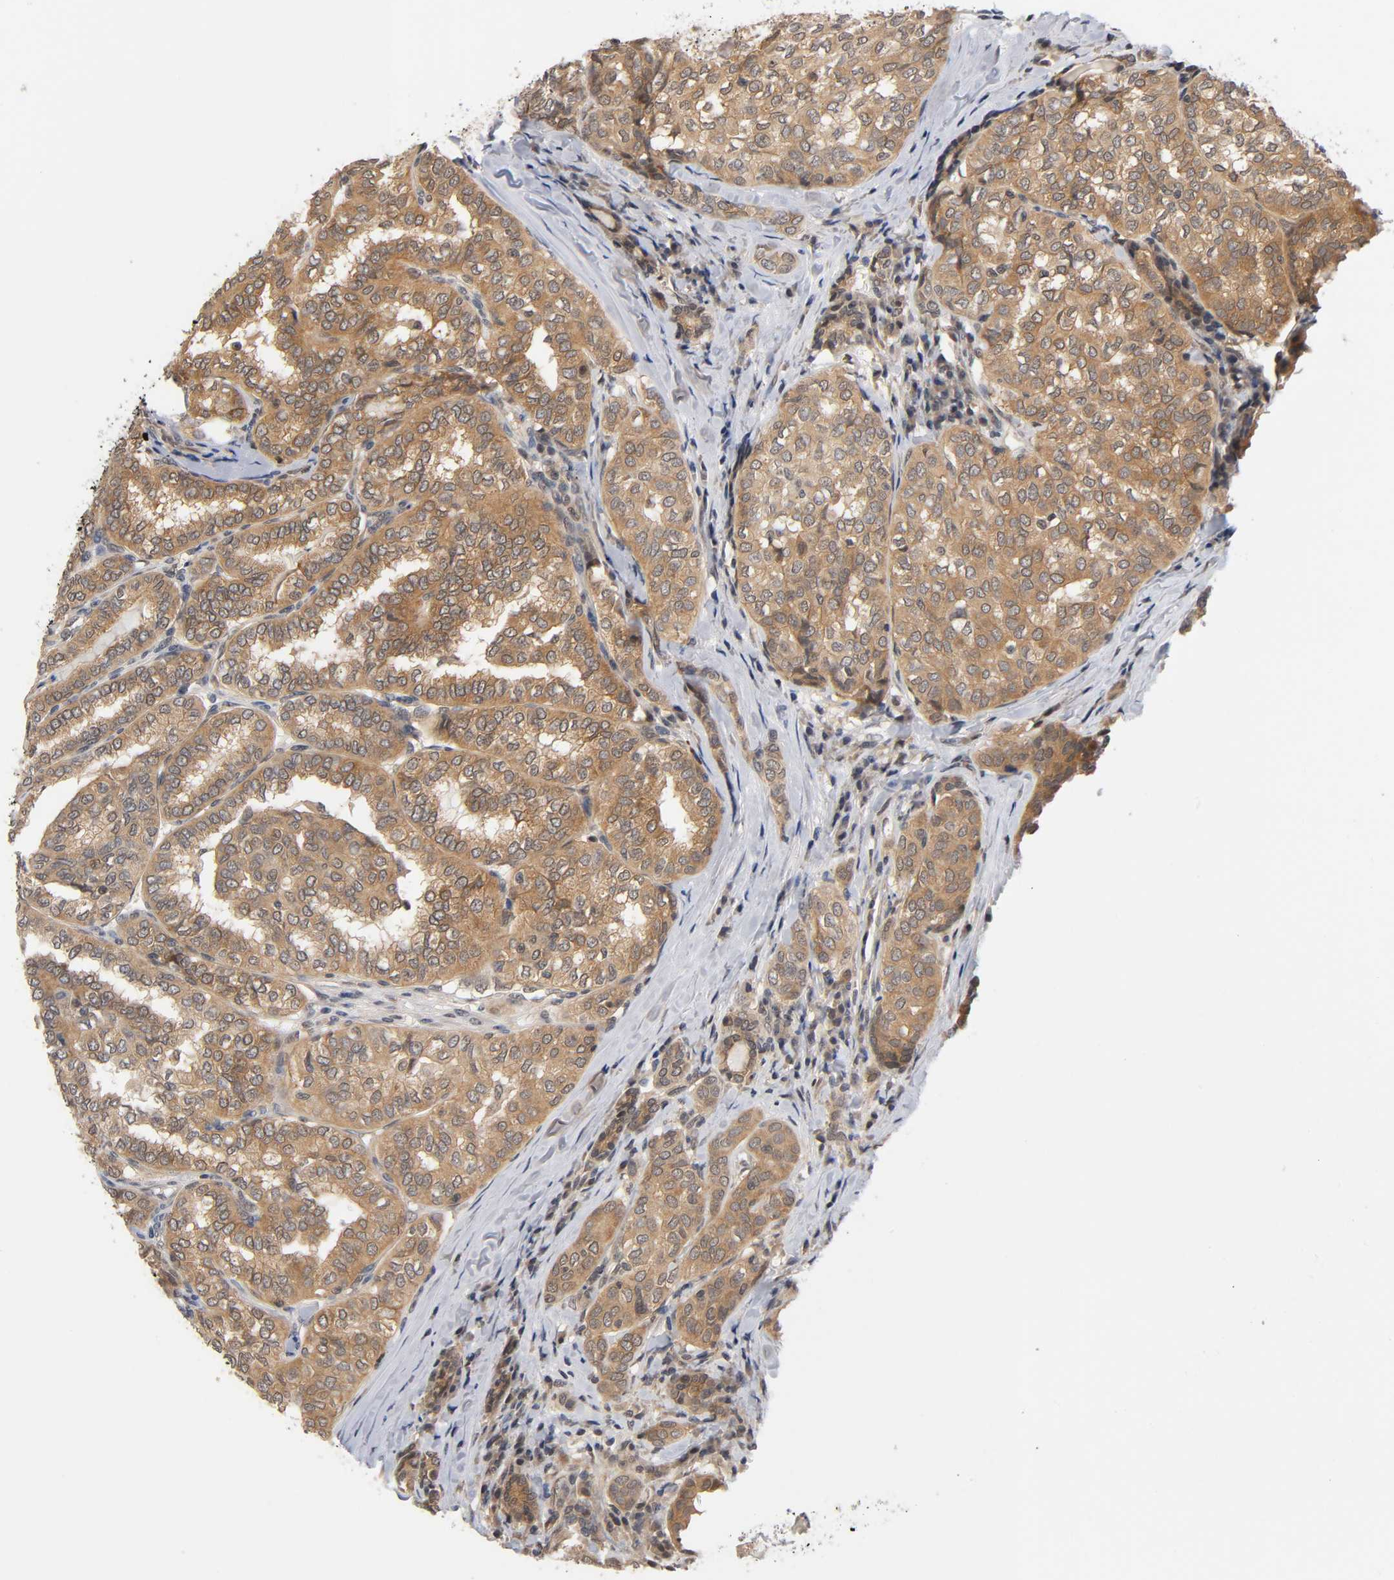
{"staining": {"intensity": "moderate", "quantity": ">75%", "location": "cytoplasmic/membranous"}, "tissue": "thyroid cancer", "cell_type": "Tumor cells", "image_type": "cancer", "snomed": [{"axis": "morphology", "description": "Papillary adenocarcinoma, NOS"}, {"axis": "topography", "description": "Thyroid gland"}], "caption": "Immunohistochemistry (IHC) image of human thyroid cancer (papillary adenocarcinoma) stained for a protein (brown), which exhibits medium levels of moderate cytoplasmic/membranous positivity in approximately >75% of tumor cells.", "gene": "PRKAB1", "patient": {"sex": "female", "age": 30}}